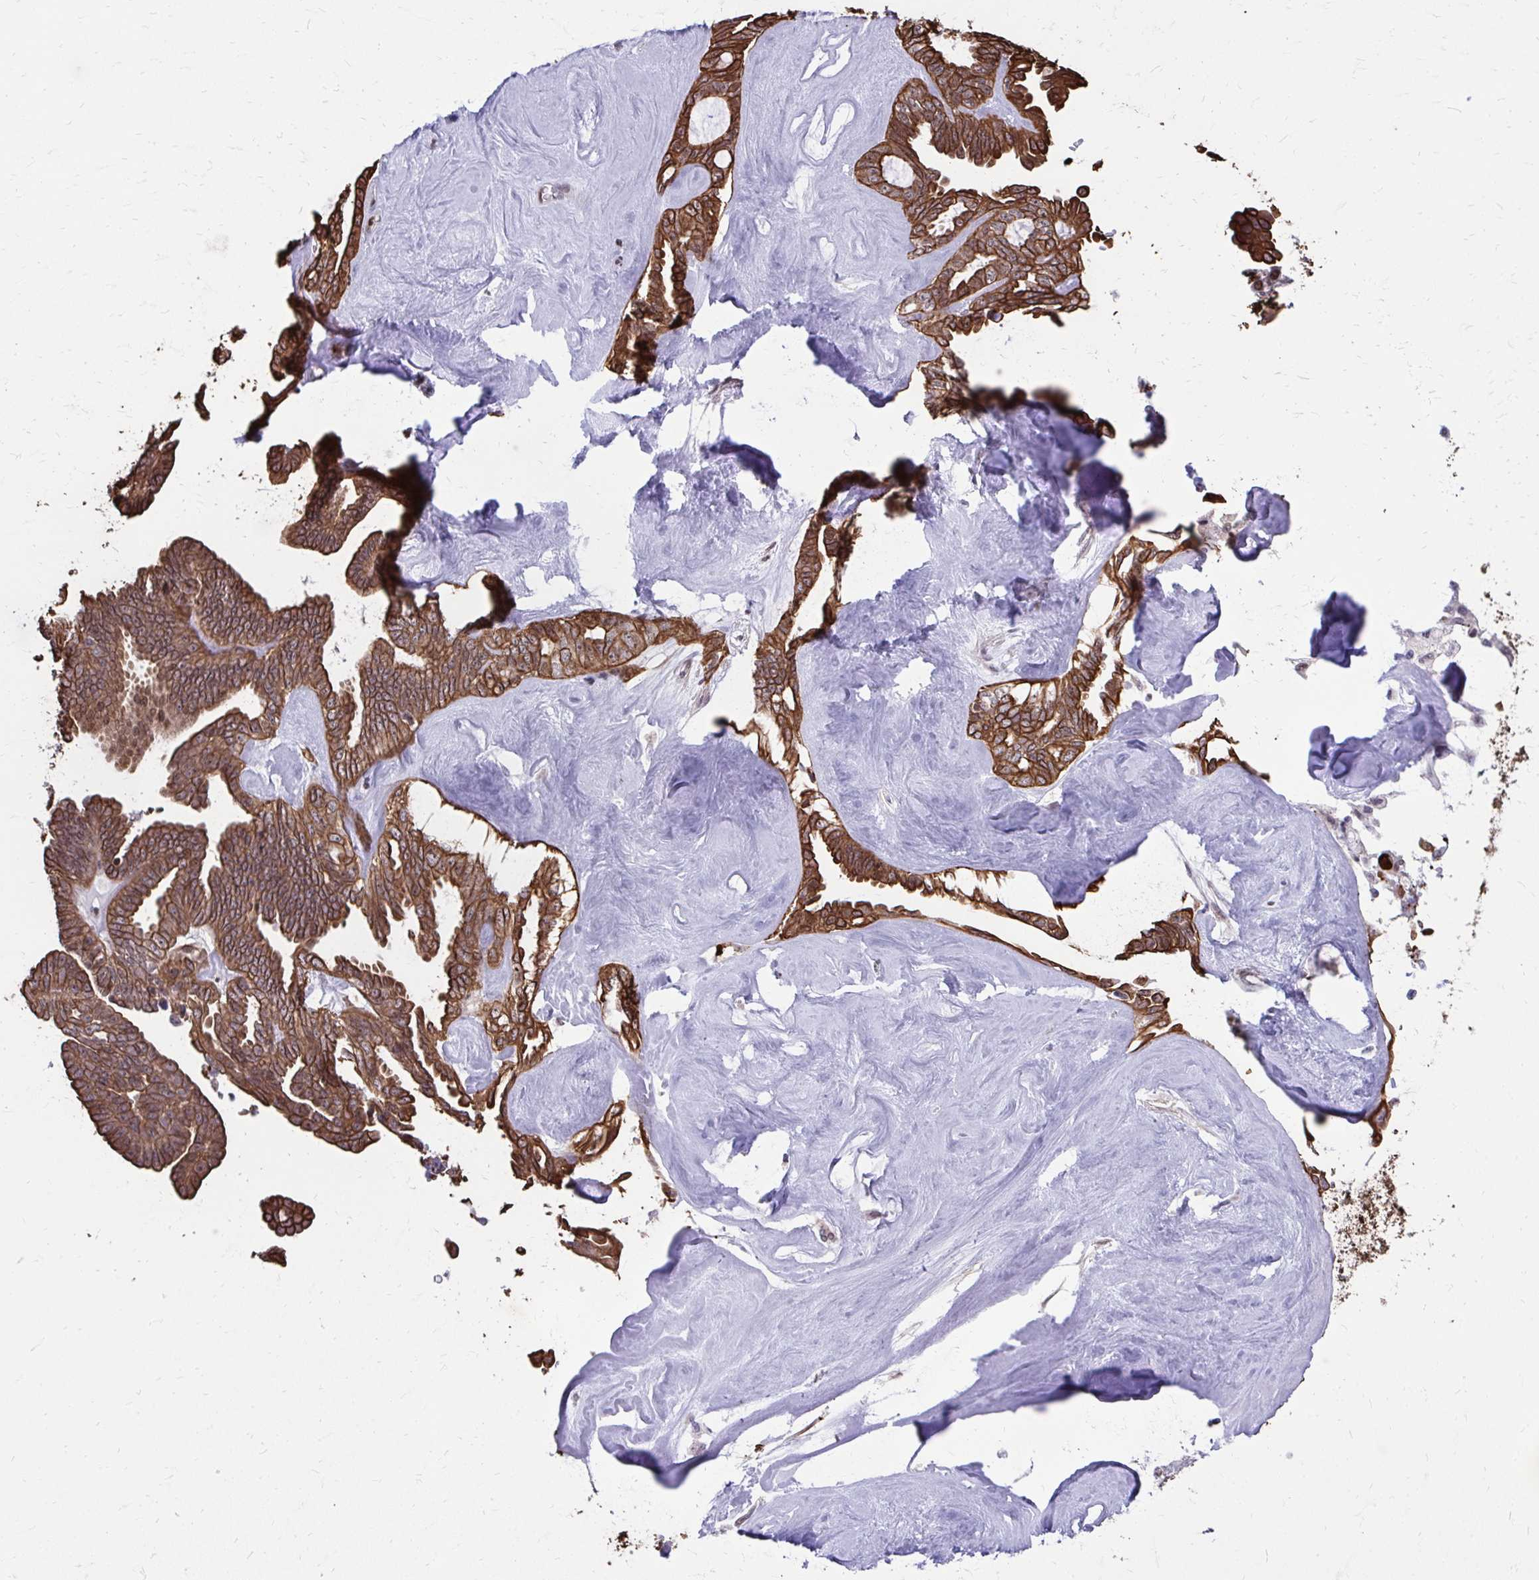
{"staining": {"intensity": "strong", "quantity": ">75%", "location": "cytoplasmic/membranous"}, "tissue": "ovarian cancer", "cell_type": "Tumor cells", "image_type": "cancer", "snomed": [{"axis": "morphology", "description": "Cystadenocarcinoma, serous, NOS"}, {"axis": "topography", "description": "Ovary"}], "caption": "Ovarian cancer stained with a brown dye displays strong cytoplasmic/membranous positive expression in about >75% of tumor cells.", "gene": "ANKRD30B", "patient": {"sex": "female", "age": 71}}